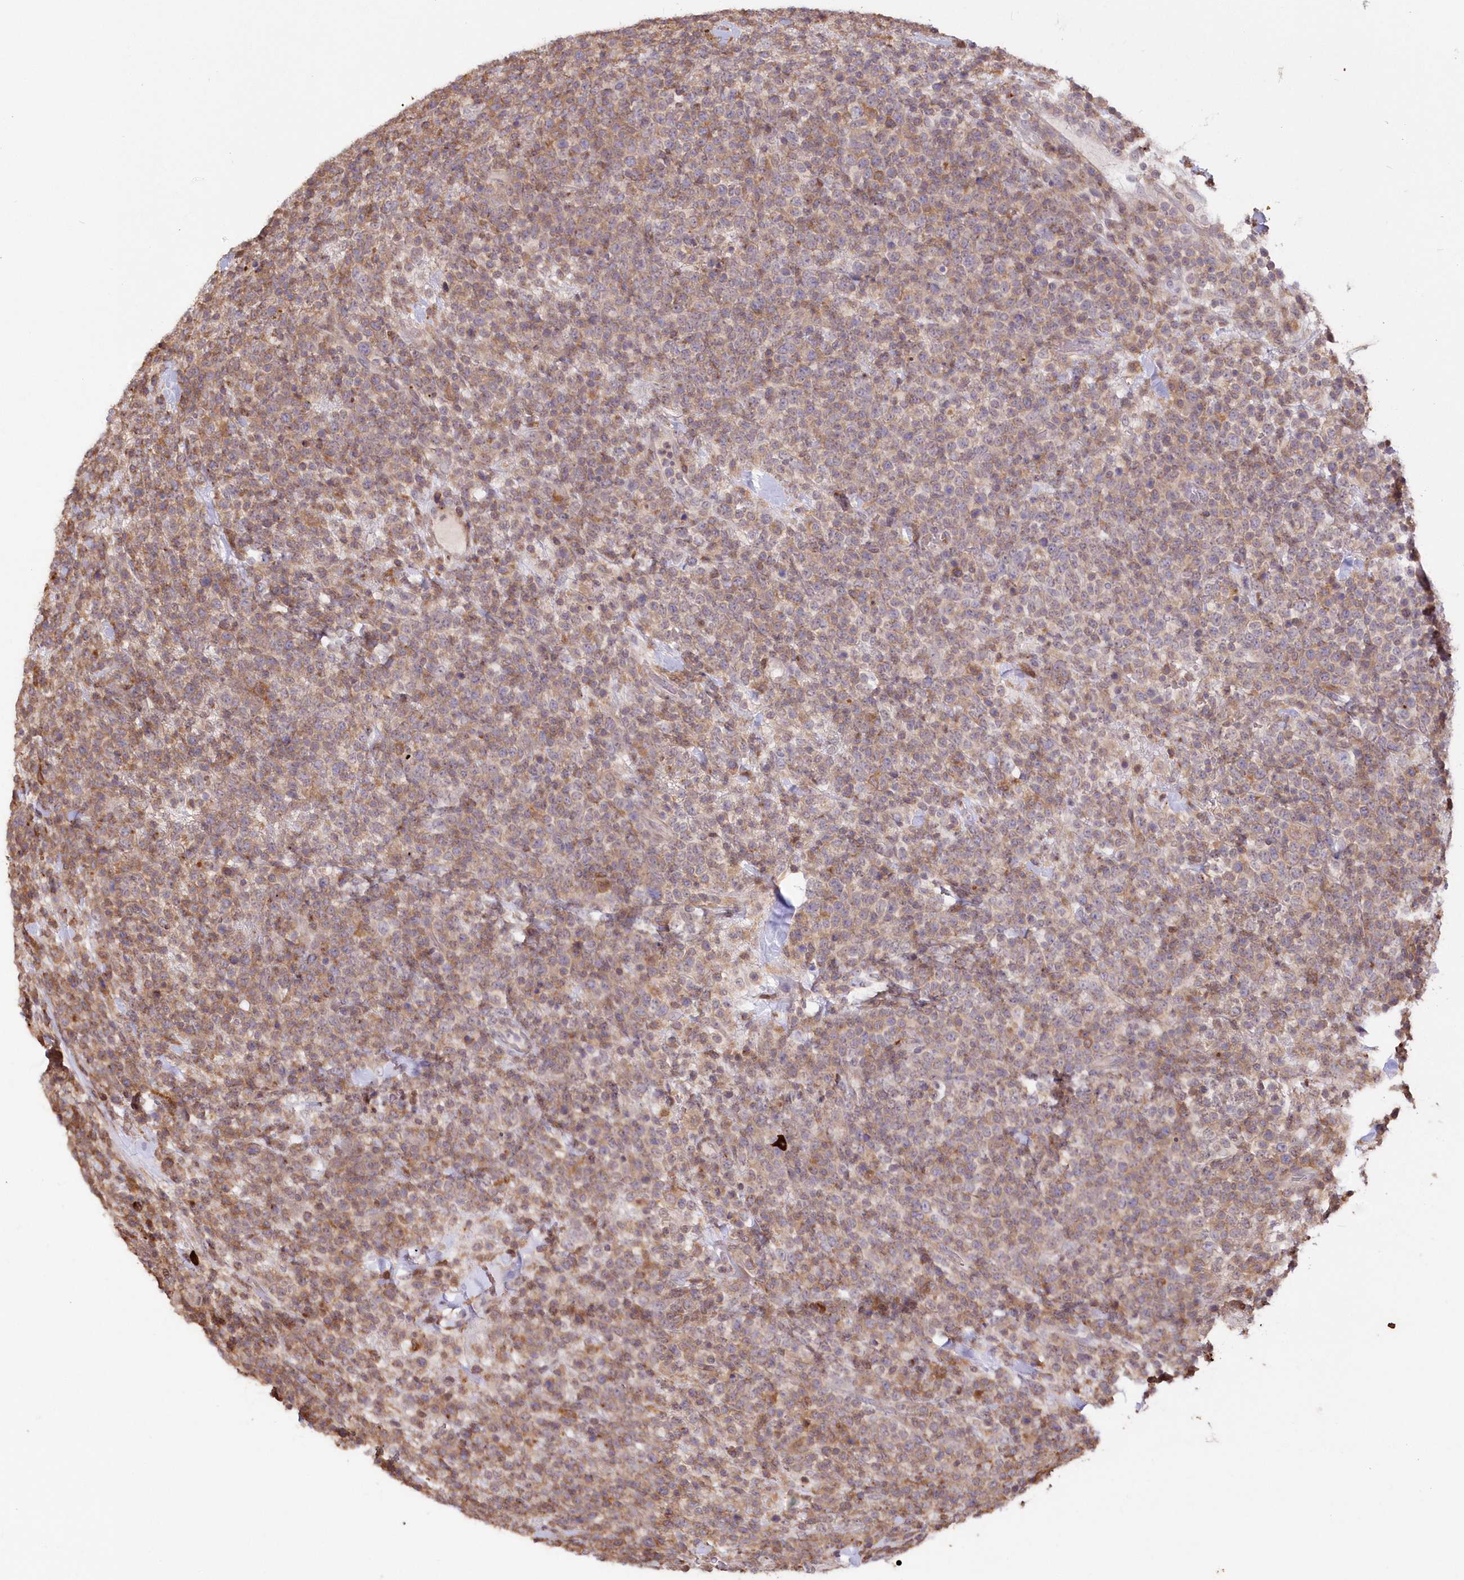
{"staining": {"intensity": "moderate", "quantity": "<25%", "location": "cytoplasmic/membranous"}, "tissue": "lymphoma", "cell_type": "Tumor cells", "image_type": "cancer", "snomed": [{"axis": "morphology", "description": "Malignant lymphoma, non-Hodgkin's type, High grade"}, {"axis": "topography", "description": "Colon"}], "caption": "Protein analysis of malignant lymphoma, non-Hodgkin's type (high-grade) tissue demonstrates moderate cytoplasmic/membranous positivity in about <25% of tumor cells. The staining was performed using DAB (3,3'-diaminobenzidine), with brown indicating positive protein expression. Nuclei are stained blue with hematoxylin.", "gene": "SNED1", "patient": {"sex": "female", "age": 53}}